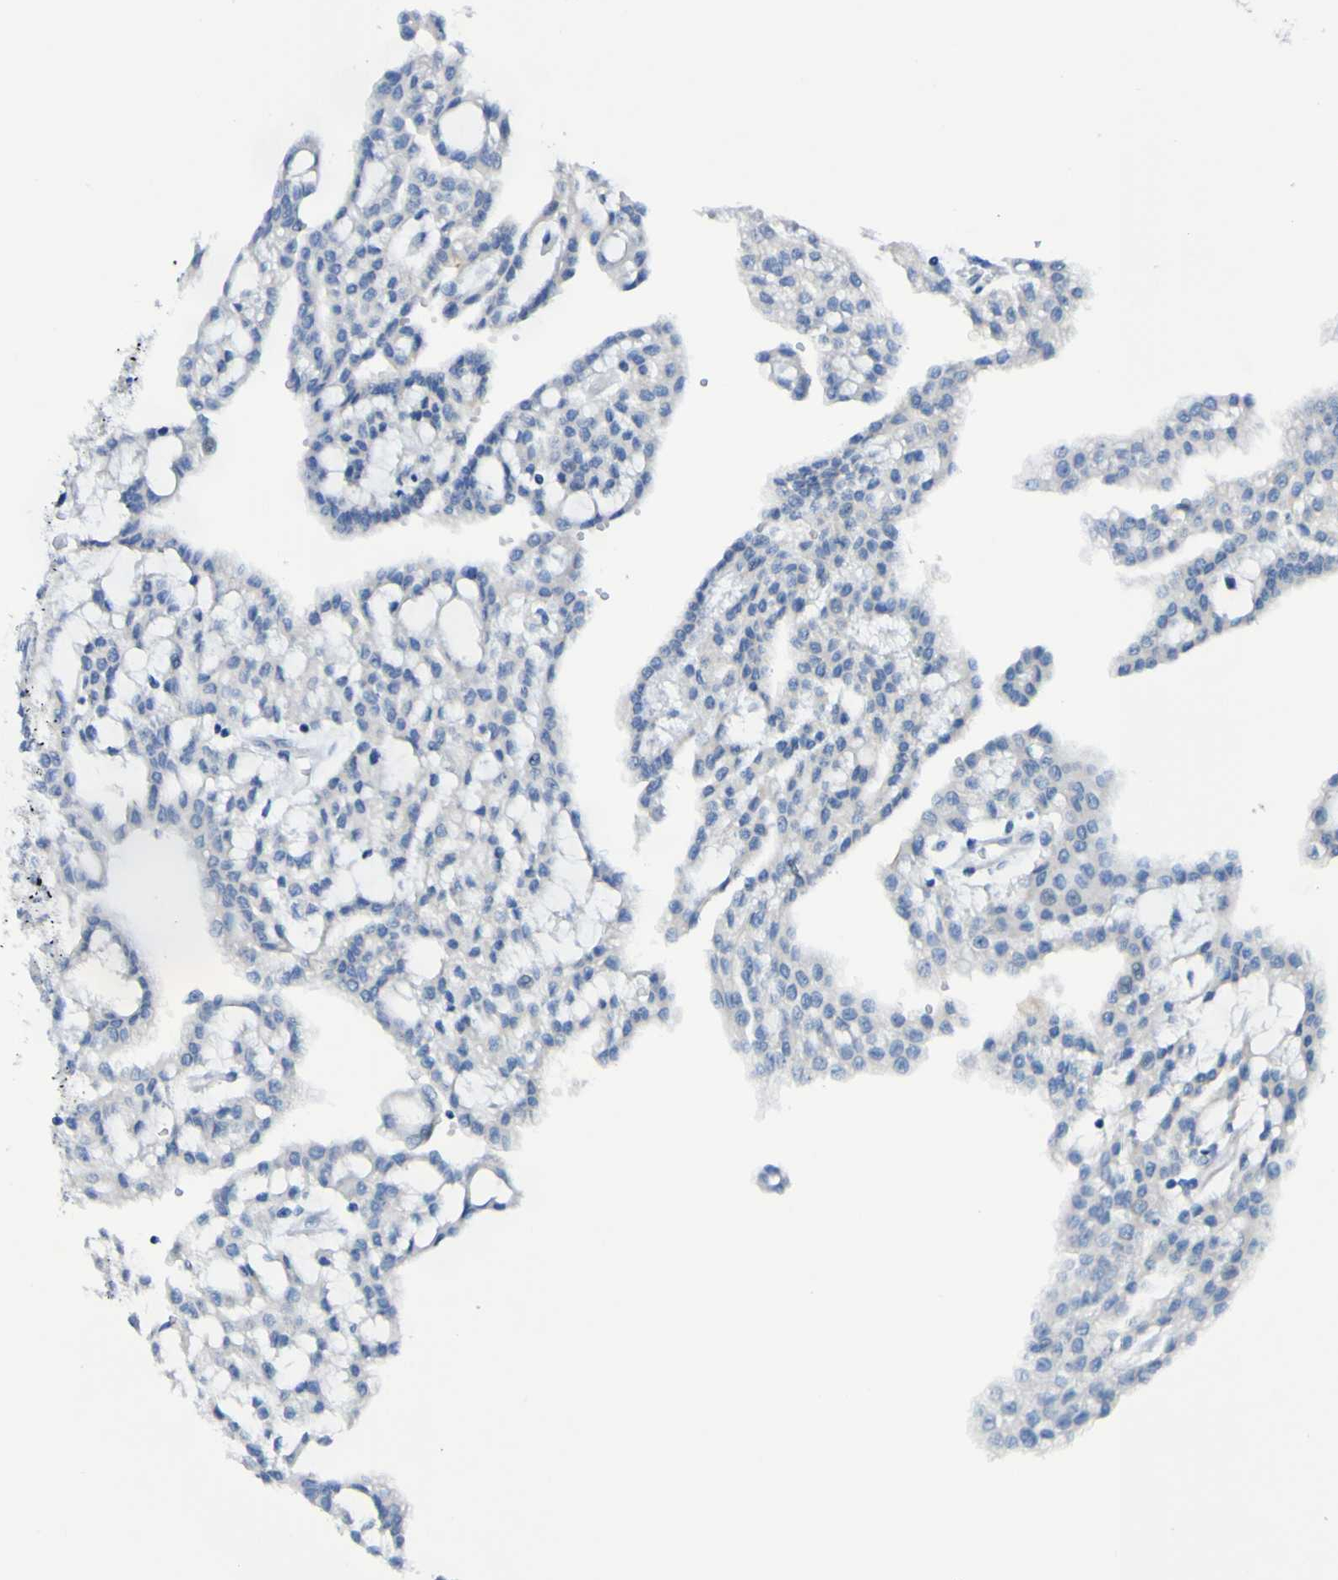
{"staining": {"intensity": "negative", "quantity": "none", "location": "none"}, "tissue": "renal cancer", "cell_type": "Tumor cells", "image_type": "cancer", "snomed": [{"axis": "morphology", "description": "Adenocarcinoma, NOS"}, {"axis": "topography", "description": "Kidney"}], "caption": "Protein analysis of renal cancer shows no significant expression in tumor cells.", "gene": "VMA21", "patient": {"sex": "male", "age": 63}}